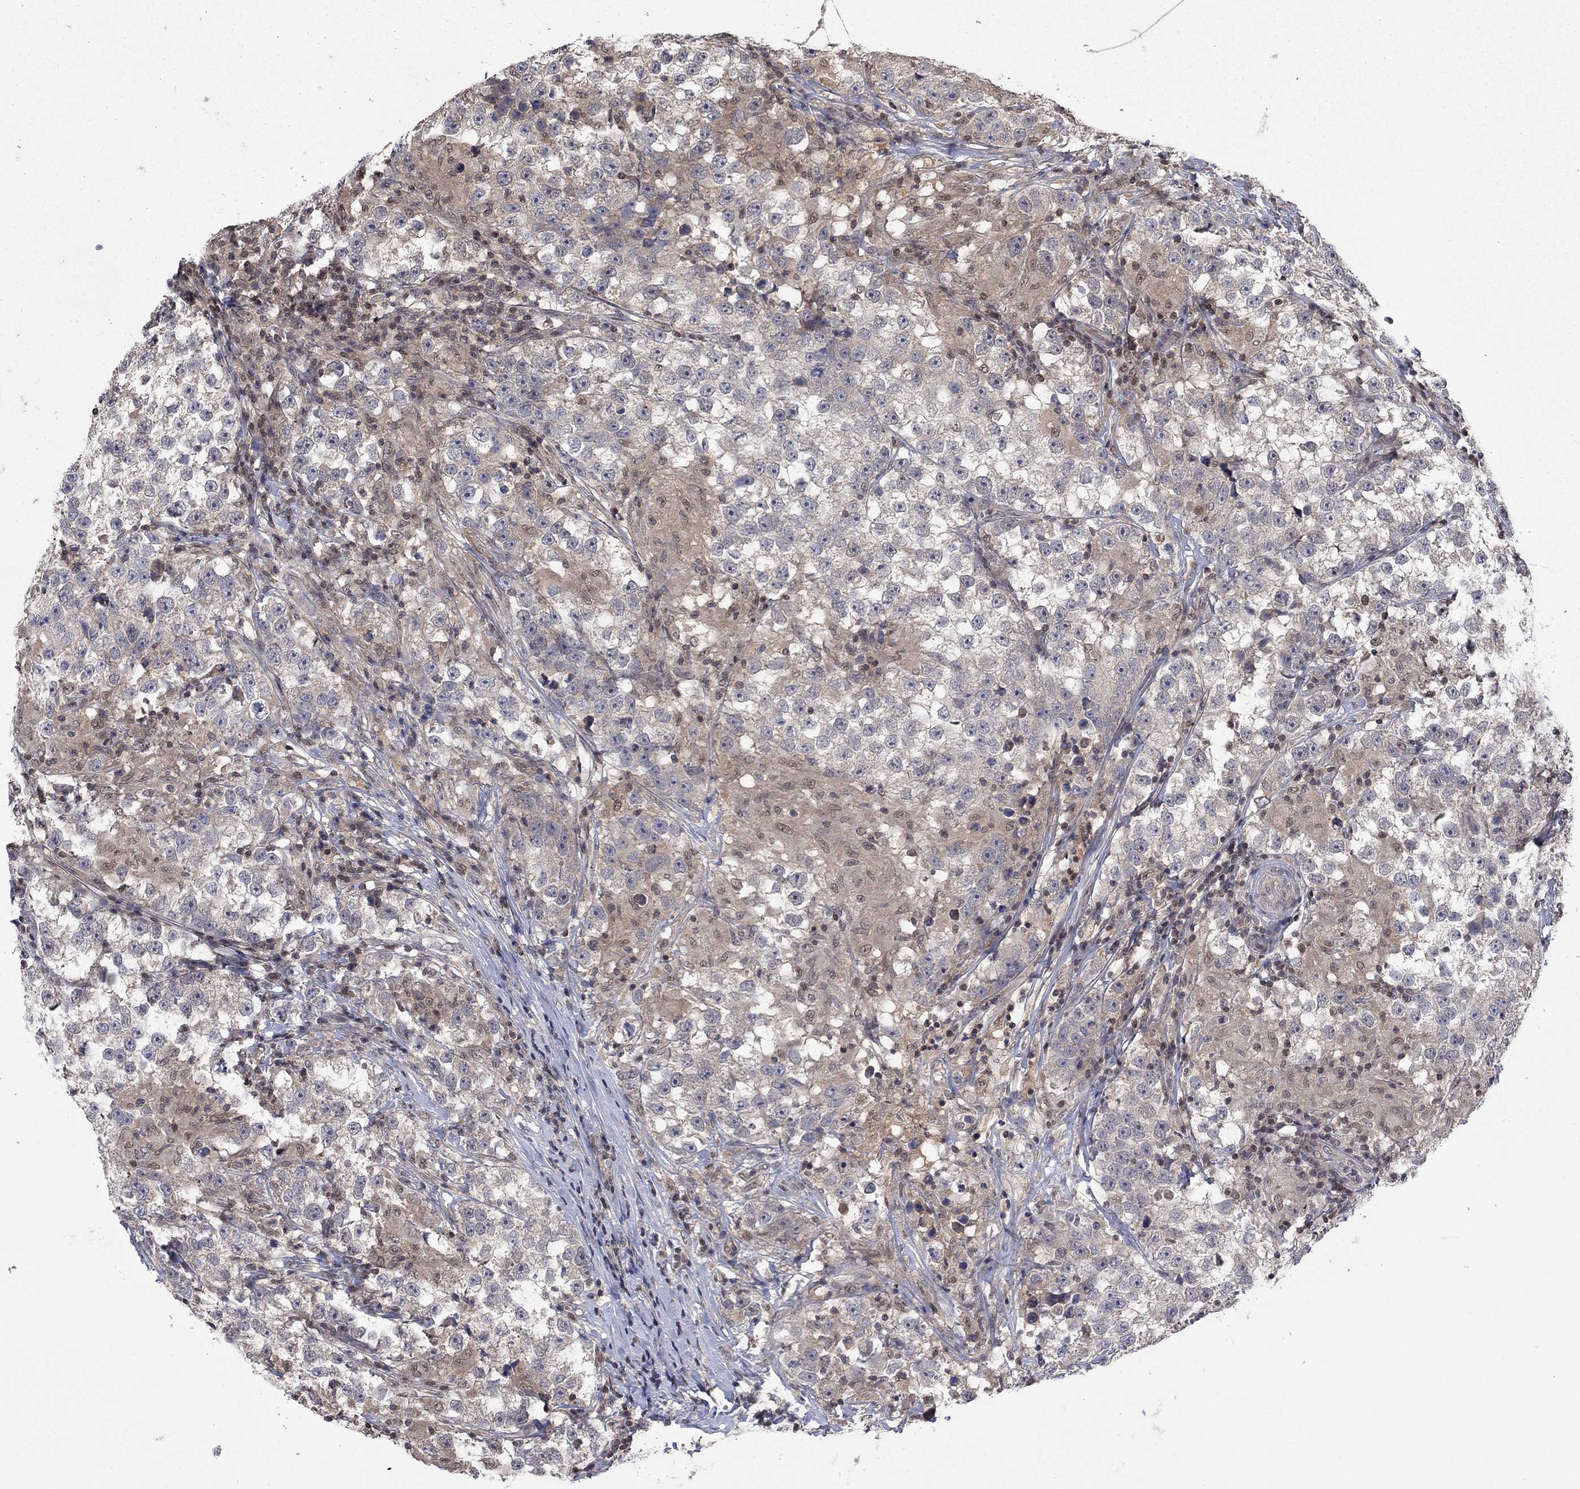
{"staining": {"intensity": "weak", "quantity": "<25%", "location": "cytoplasmic/membranous"}, "tissue": "testis cancer", "cell_type": "Tumor cells", "image_type": "cancer", "snomed": [{"axis": "morphology", "description": "Seminoma, NOS"}, {"axis": "topography", "description": "Testis"}], "caption": "Testis seminoma was stained to show a protein in brown. There is no significant expression in tumor cells. The staining is performed using DAB brown chromogen with nuclei counter-stained in using hematoxylin.", "gene": "IAH1", "patient": {"sex": "male", "age": 46}}